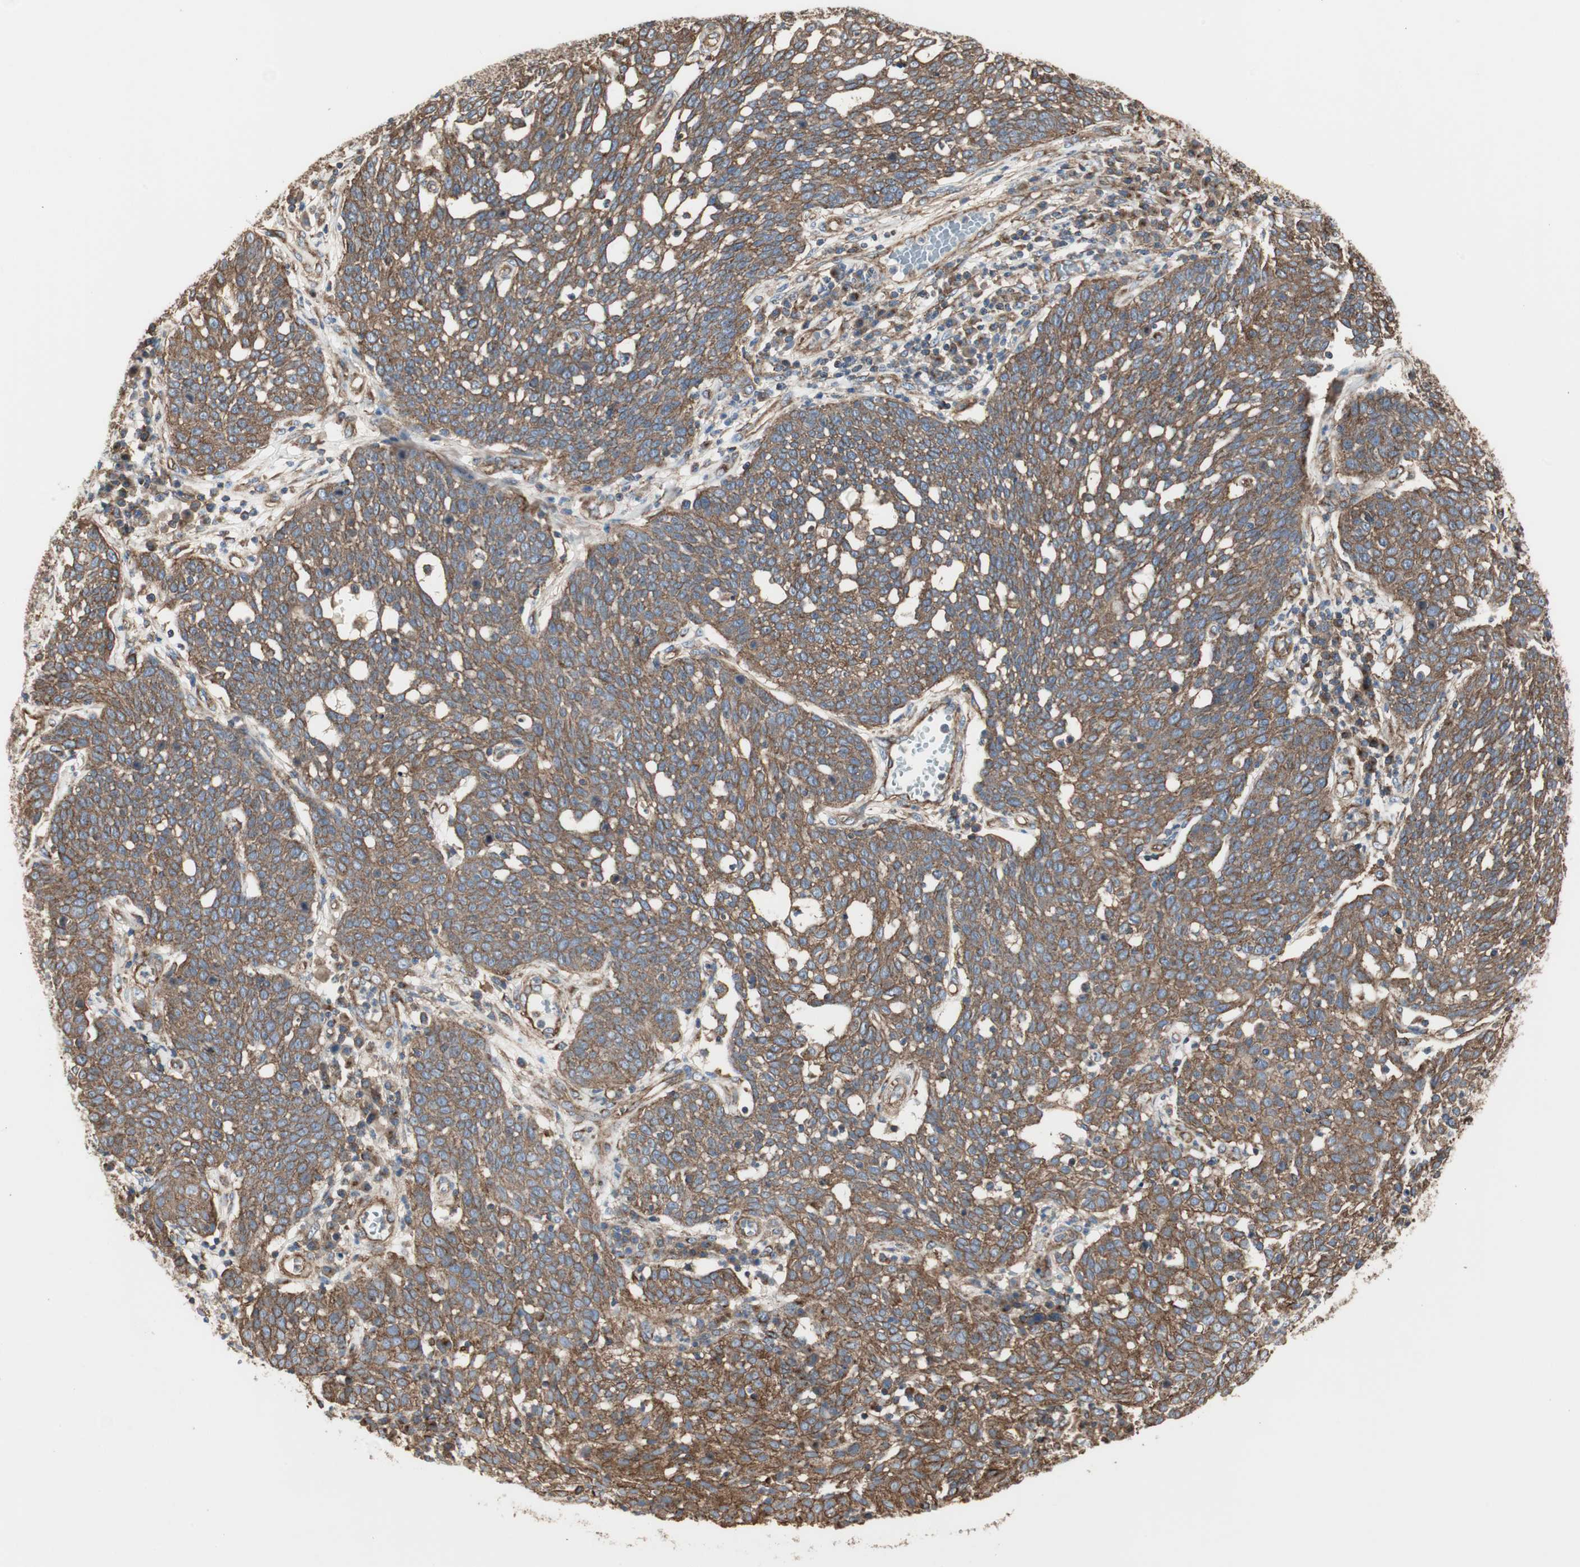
{"staining": {"intensity": "strong", "quantity": ">75%", "location": "cytoplasmic/membranous"}, "tissue": "cervical cancer", "cell_type": "Tumor cells", "image_type": "cancer", "snomed": [{"axis": "morphology", "description": "Squamous cell carcinoma, NOS"}, {"axis": "topography", "description": "Cervix"}], "caption": "Strong cytoplasmic/membranous expression for a protein is present in approximately >75% of tumor cells of cervical squamous cell carcinoma using IHC.", "gene": "H6PD", "patient": {"sex": "female", "age": 34}}